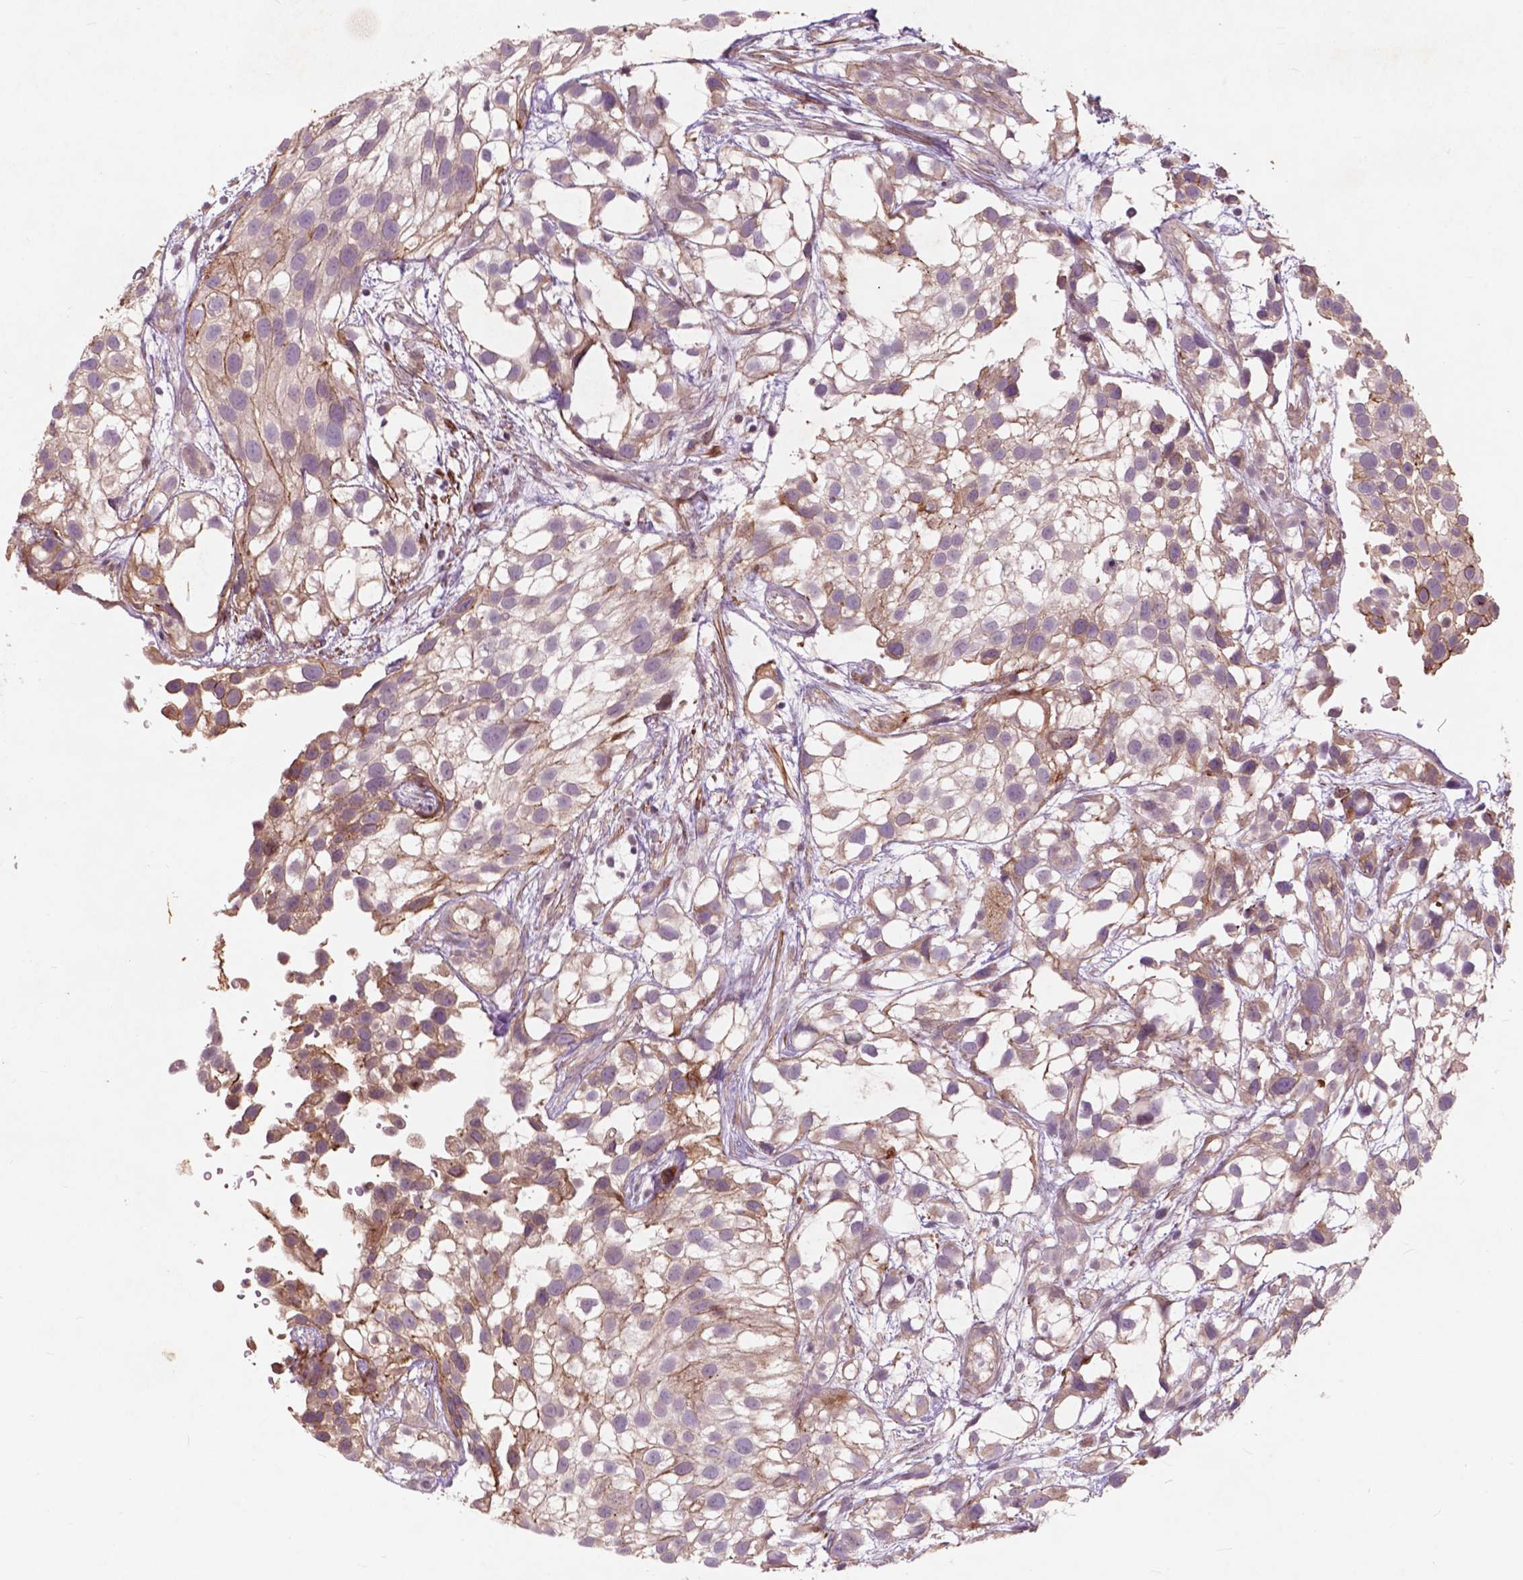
{"staining": {"intensity": "weak", "quantity": ">75%", "location": "cytoplasmic/membranous"}, "tissue": "urothelial cancer", "cell_type": "Tumor cells", "image_type": "cancer", "snomed": [{"axis": "morphology", "description": "Urothelial carcinoma, High grade"}, {"axis": "topography", "description": "Urinary bladder"}], "caption": "Urothelial cancer was stained to show a protein in brown. There is low levels of weak cytoplasmic/membranous expression in approximately >75% of tumor cells. (Stains: DAB in brown, nuclei in blue, Microscopy: brightfield microscopy at high magnification).", "gene": "RFPL4B", "patient": {"sex": "male", "age": 56}}